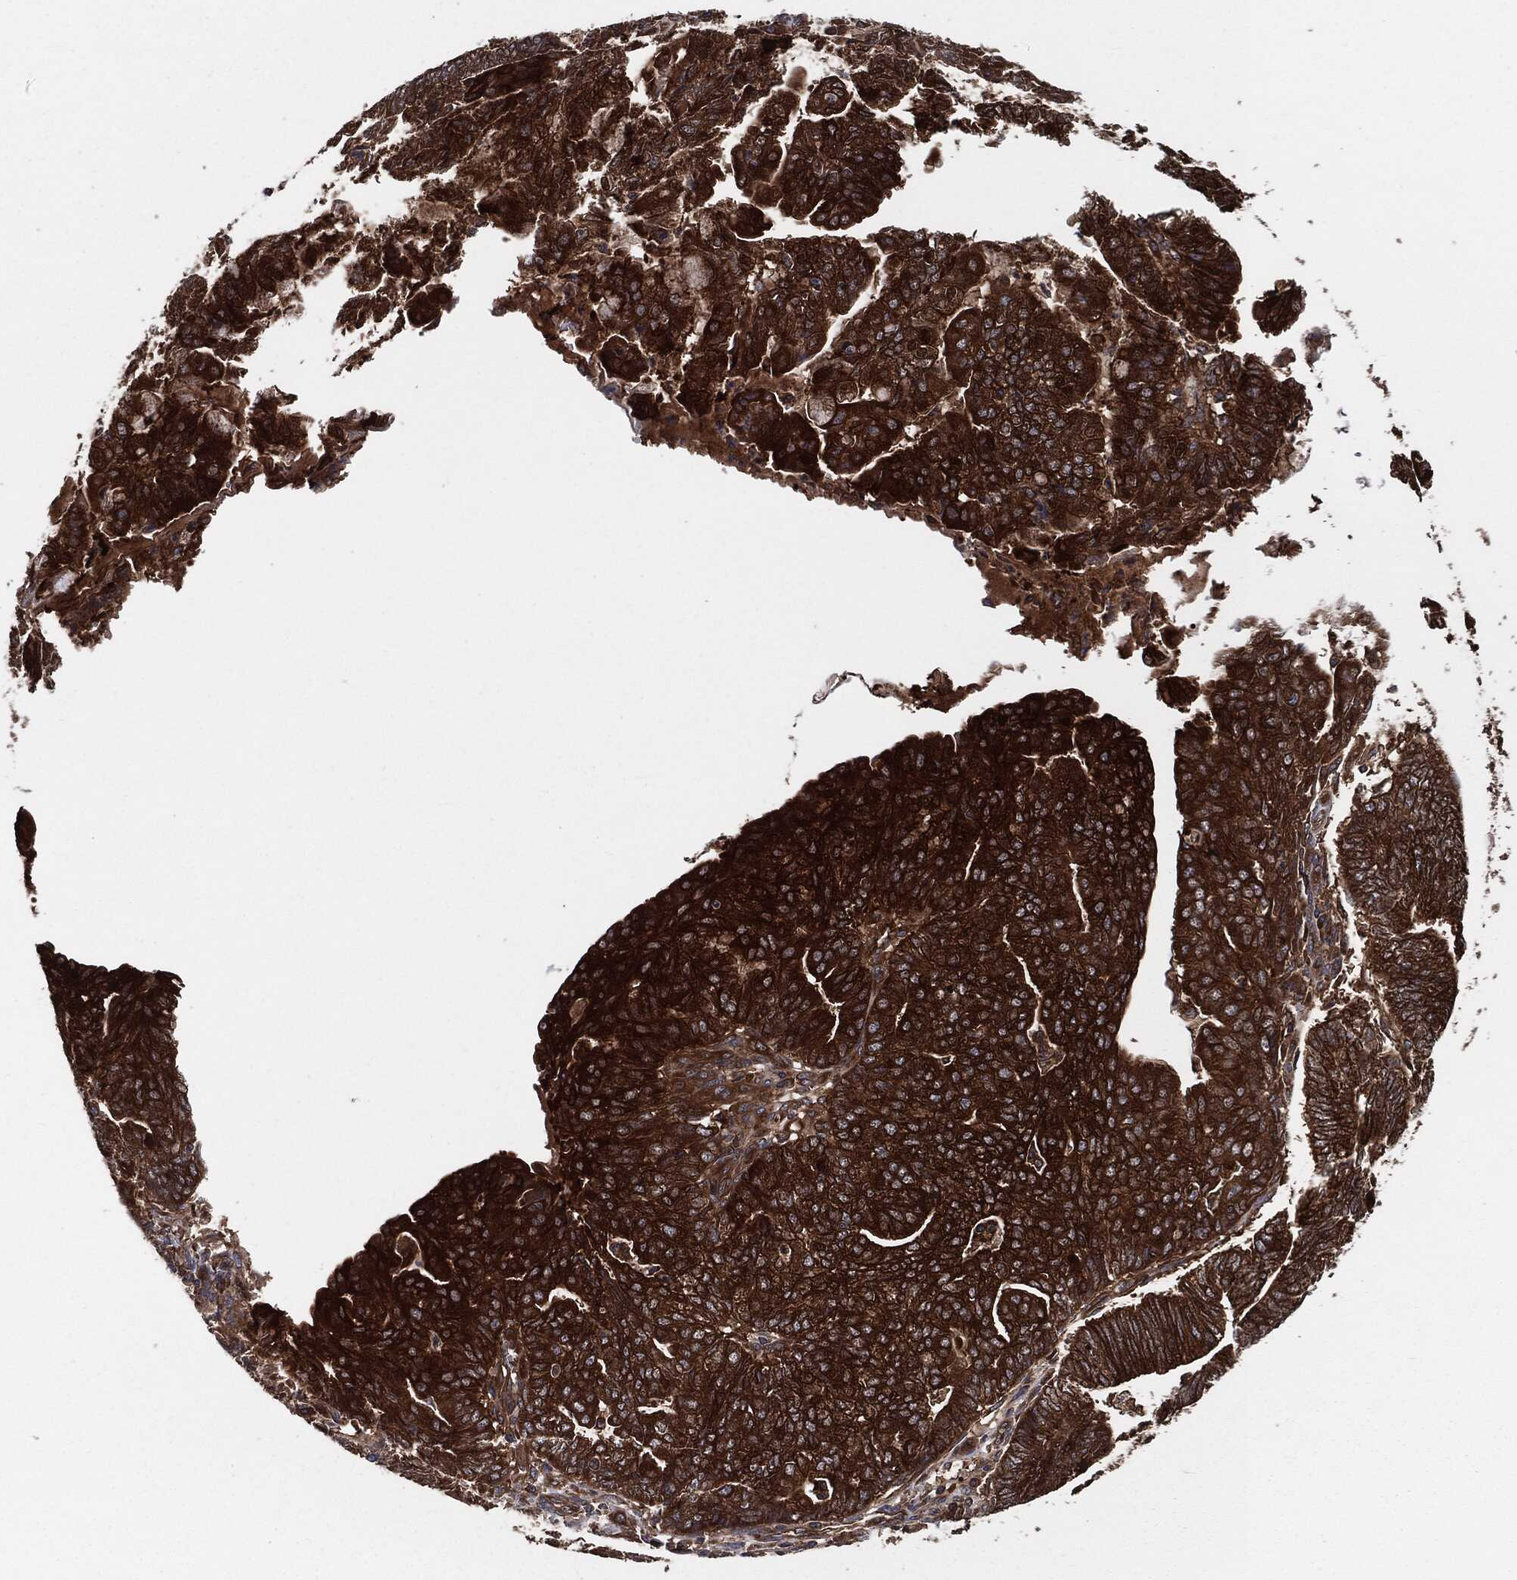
{"staining": {"intensity": "strong", "quantity": ">75%", "location": "cytoplasmic/membranous"}, "tissue": "endometrial cancer", "cell_type": "Tumor cells", "image_type": "cancer", "snomed": [{"axis": "morphology", "description": "Adenocarcinoma, NOS"}, {"axis": "topography", "description": "Endometrium"}], "caption": "Strong cytoplasmic/membranous staining for a protein is appreciated in approximately >75% of tumor cells of adenocarcinoma (endometrial) using IHC.", "gene": "XPNPEP1", "patient": {"sex": "female", "age": 82}}